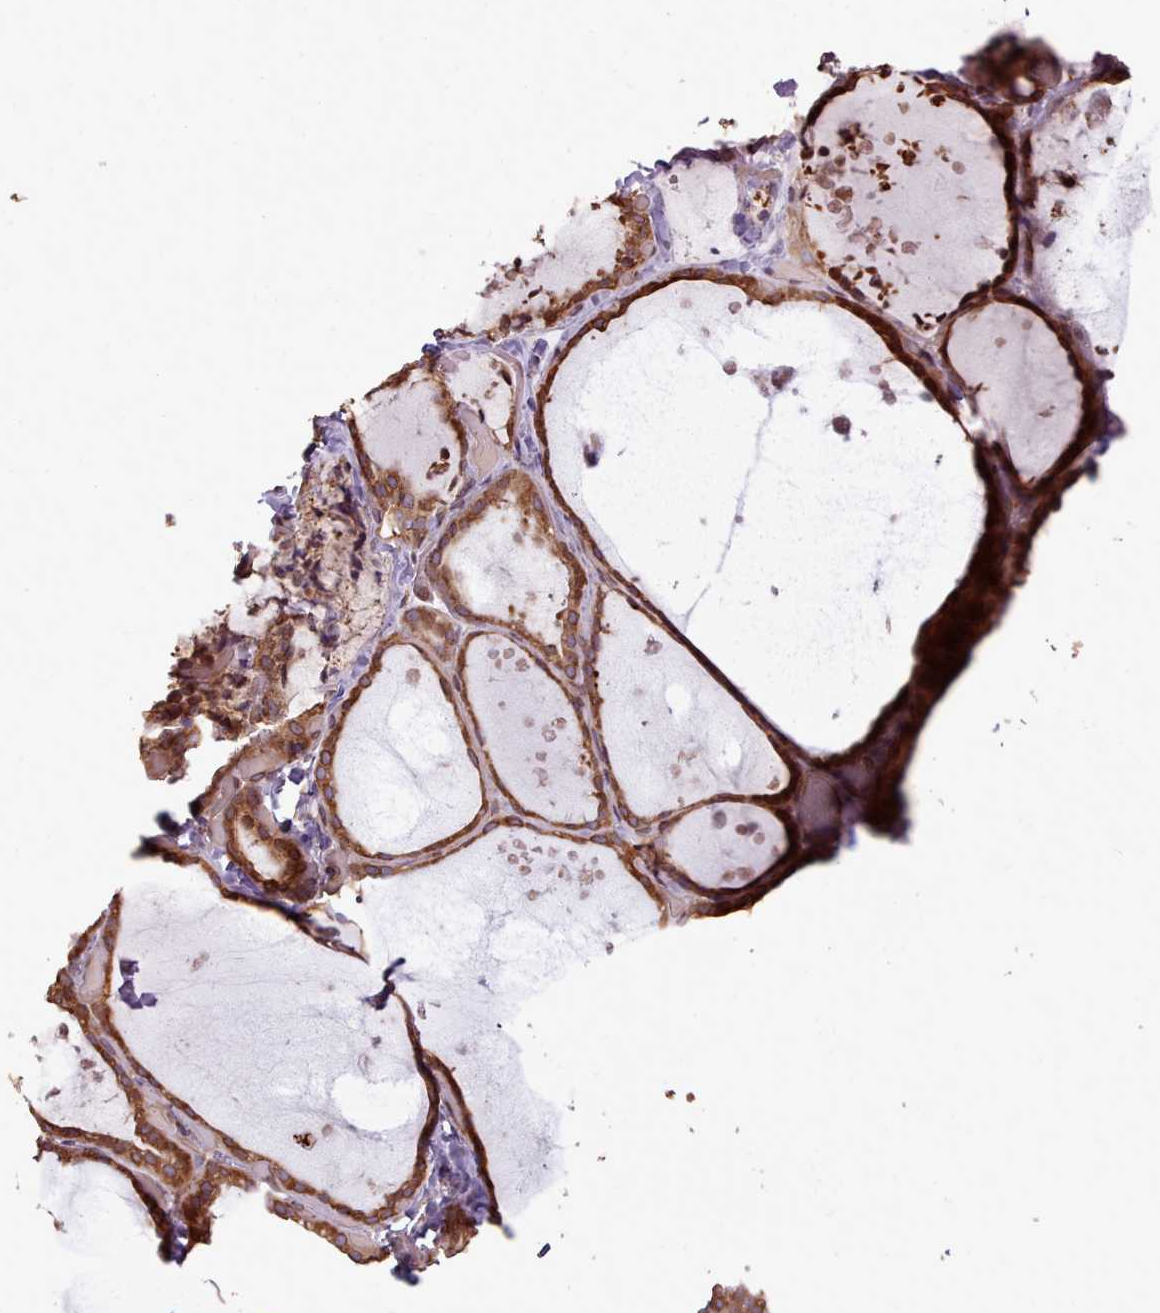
{"staining": {"intensity": "moderate", "quantity": ">75%", "location": "cytoplasmic/membranous"}, "tissue": "thyroid gland", "cell_type": "Glandular cells", "image_type": "normal", "snomed": [{"axis": "morphology", "description": "Normal tissue, NOS"}, {"axis": "topography", "description": "Thyroid gland"}], "caption": "An IHC image of benign tissue is shown. Protein staining in brown highlights moderate cytoplasmic/membranous positivity in thyroid gland within glandular cells.", "gene": "CABP1", "patient": {"sex": "female", "age": 44}}